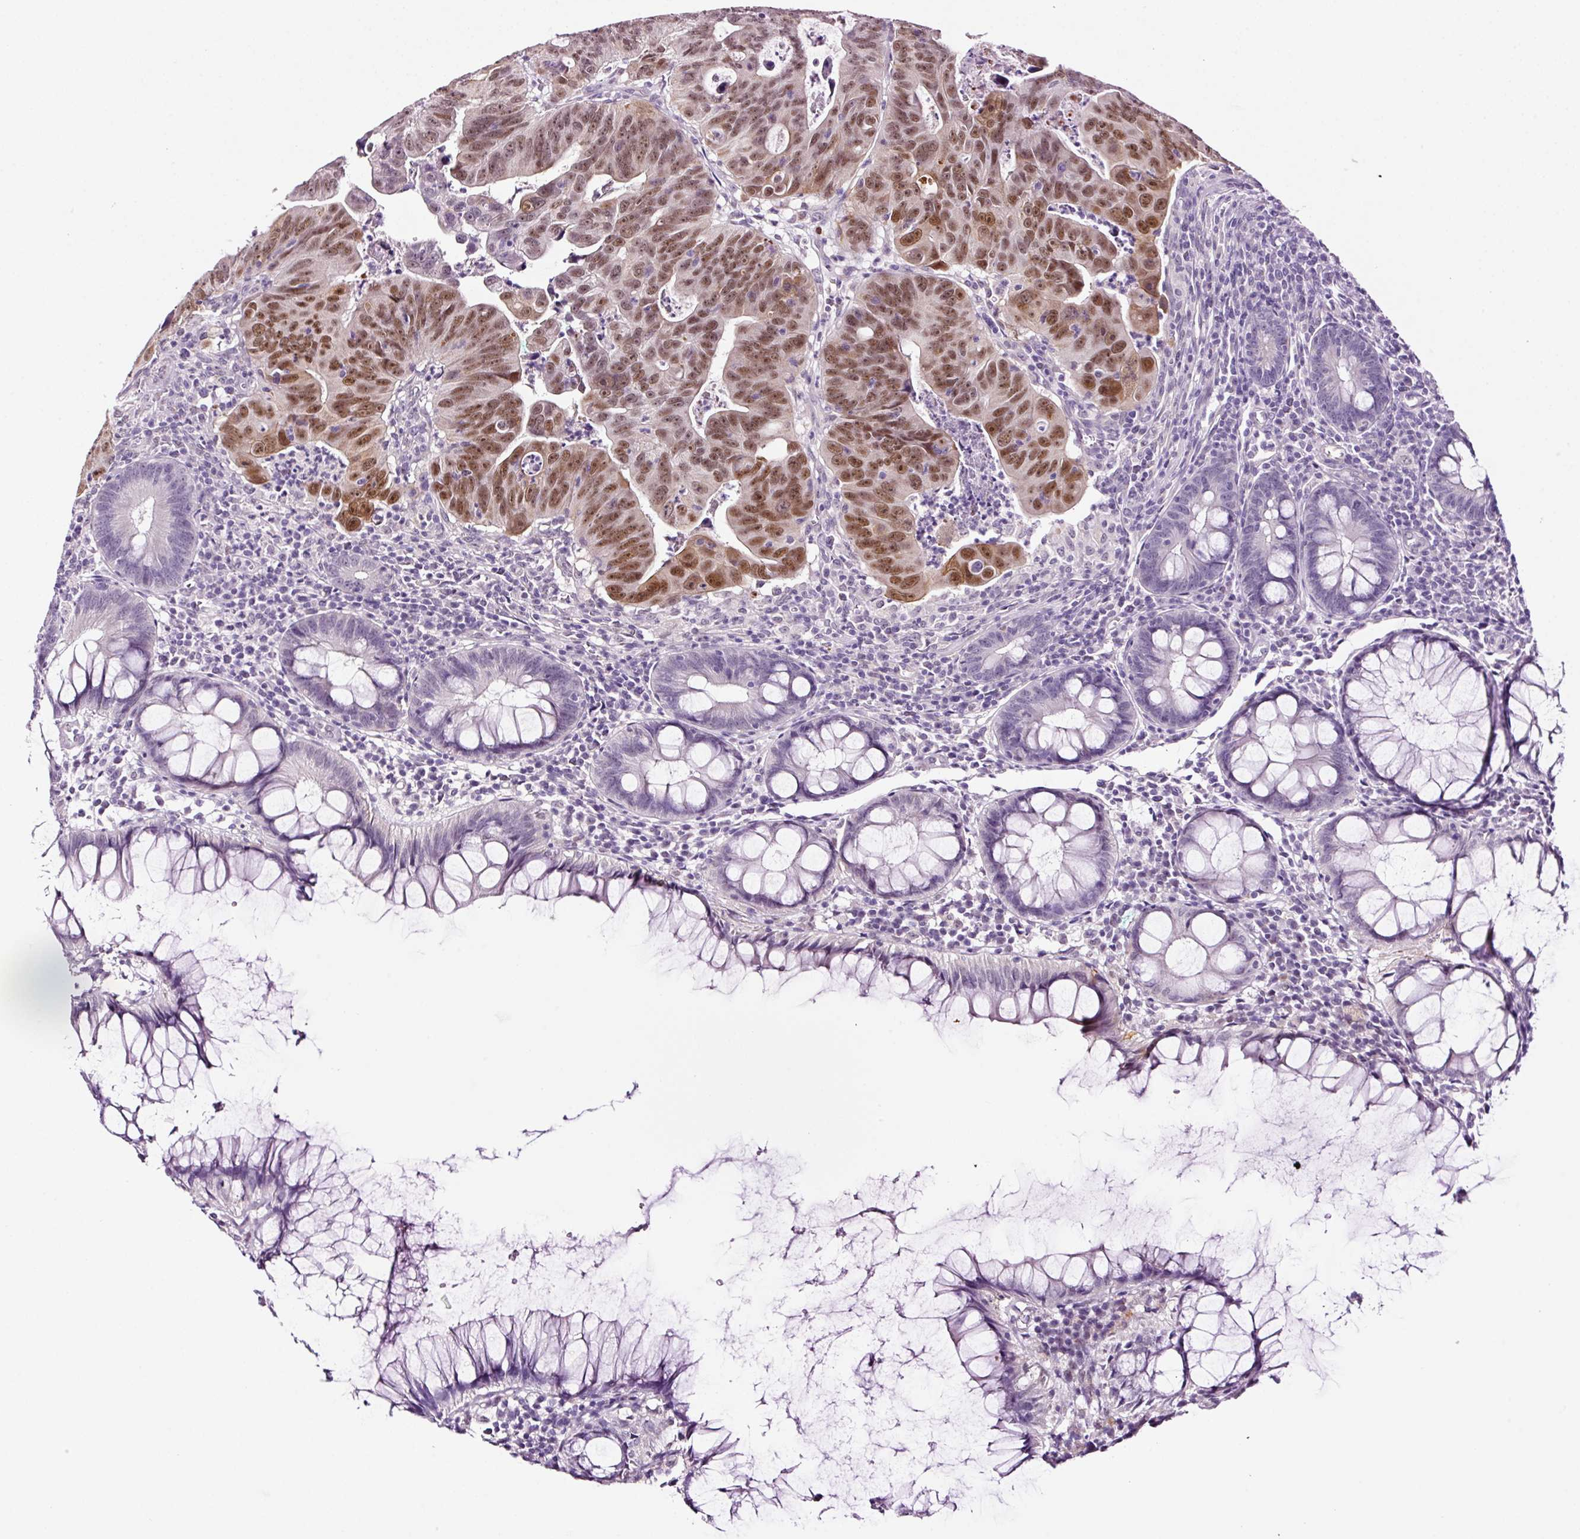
{"staining": {"intensity": "moderate", "quantity": ">75%", "location": "nuclear"}, "tissue": "colorectal cancer", "cell_type": "Tumor cells", "image_type": "cancer", "snomed": [{"axis": "morphology", "description": "Adenocarcinoma, NOS"}, {"axis": "topography", "description": "Rectum"}], "caption": "Human adenocarcinoma (colorectal) stained for a protein (brown) demonstrates moderate nuclear positive staining in approximately >75% of tumor cells.", "gene": "RTF2", "patient": {"sex": "male", "age": 69}}